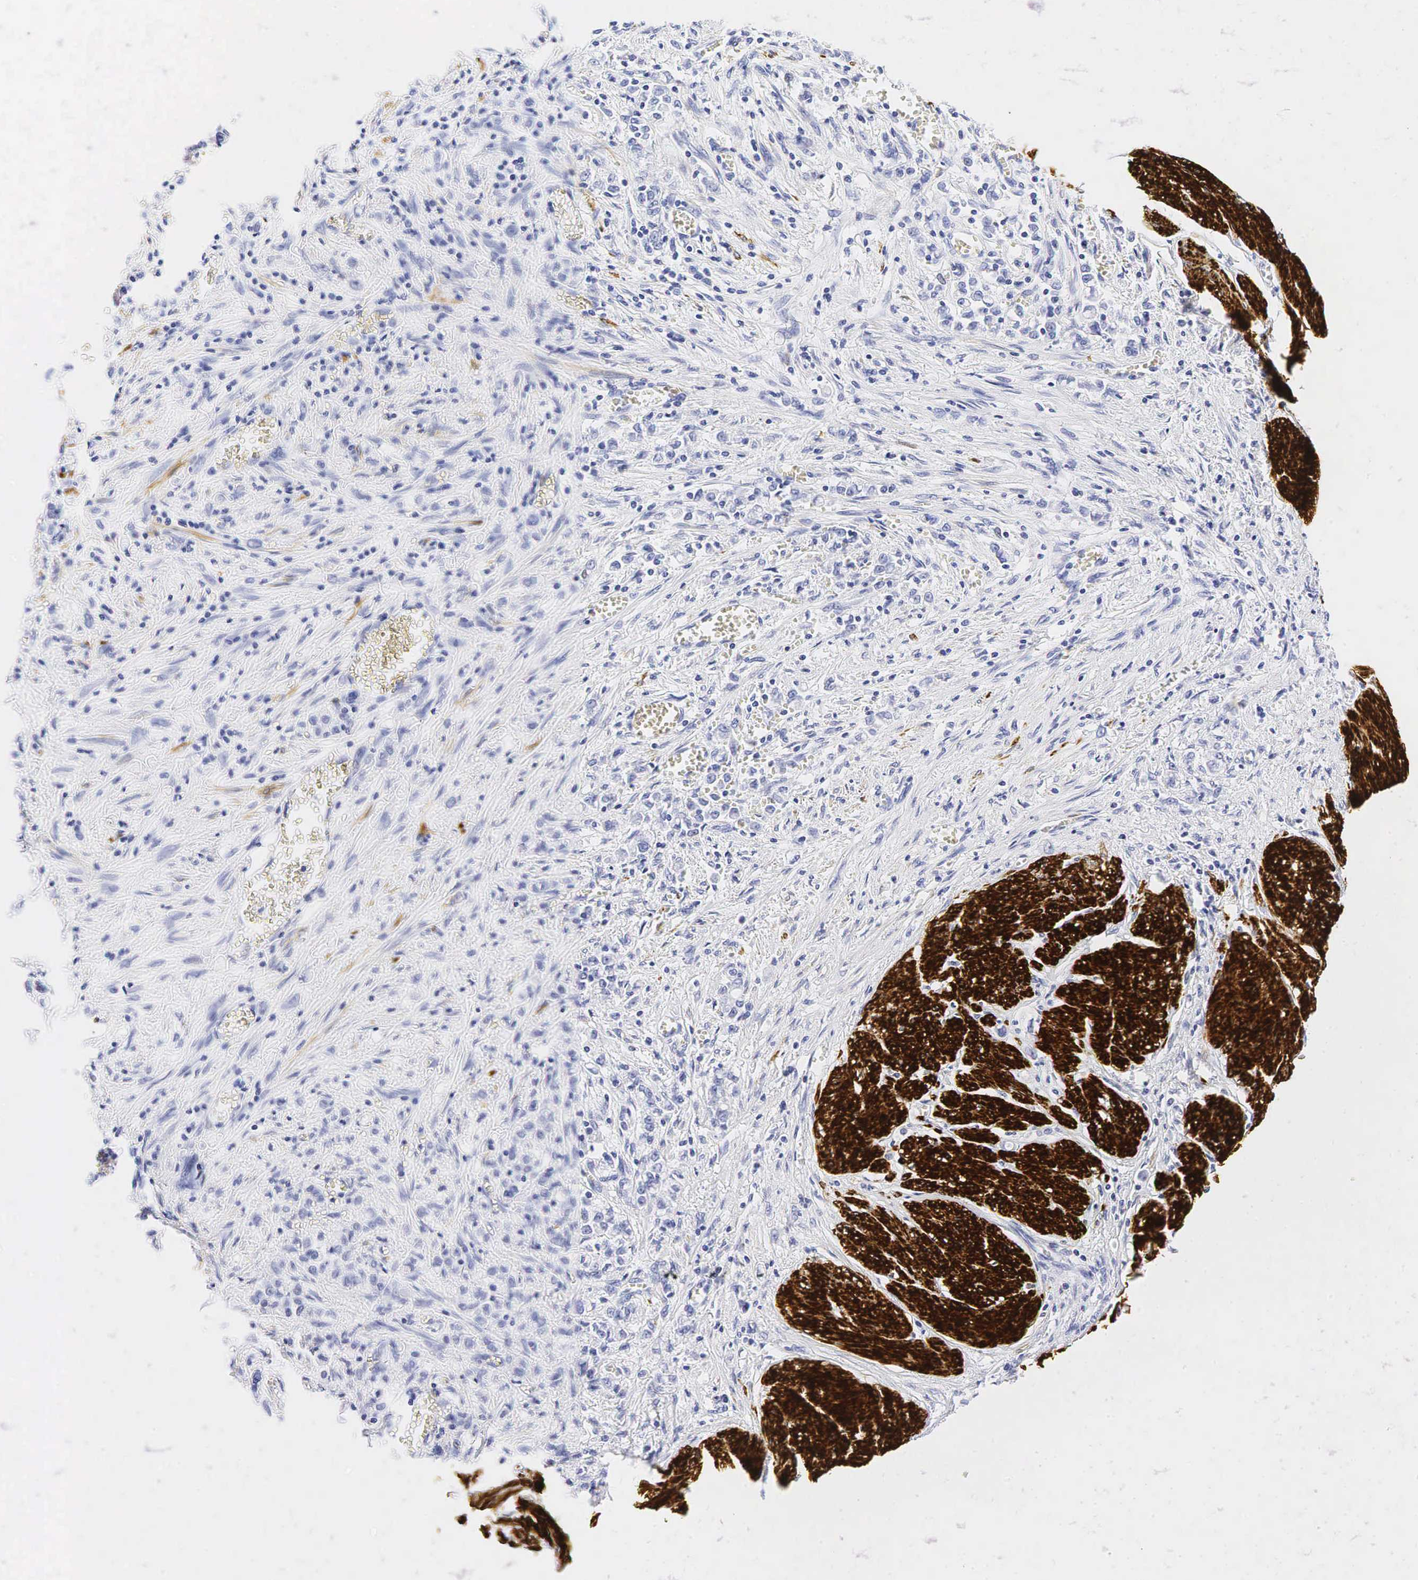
{"staining": {"intensity": "negative", "quantity": "none", "location": "none"}, "tissue": "stomach cancer", "cell_type": "Tumor cells", "image_type": "cancer", "snomed": [{"axis": "morphology", "description": "Adenocarcinoma, NOS"}, {"axis": "topography", "description": "Stomach"}], "caption": "Immunohistochemical staining of adenocarcinoma (stomach) displays no significant expression in tumor cells. The staining is performed using DAB (3,3'-diaminobenzidine) brown chromogen with nuclei counter-stained in using hematoxylin.", "gene": "CALD1", "patient": {"sex": "male", "age": 72}}